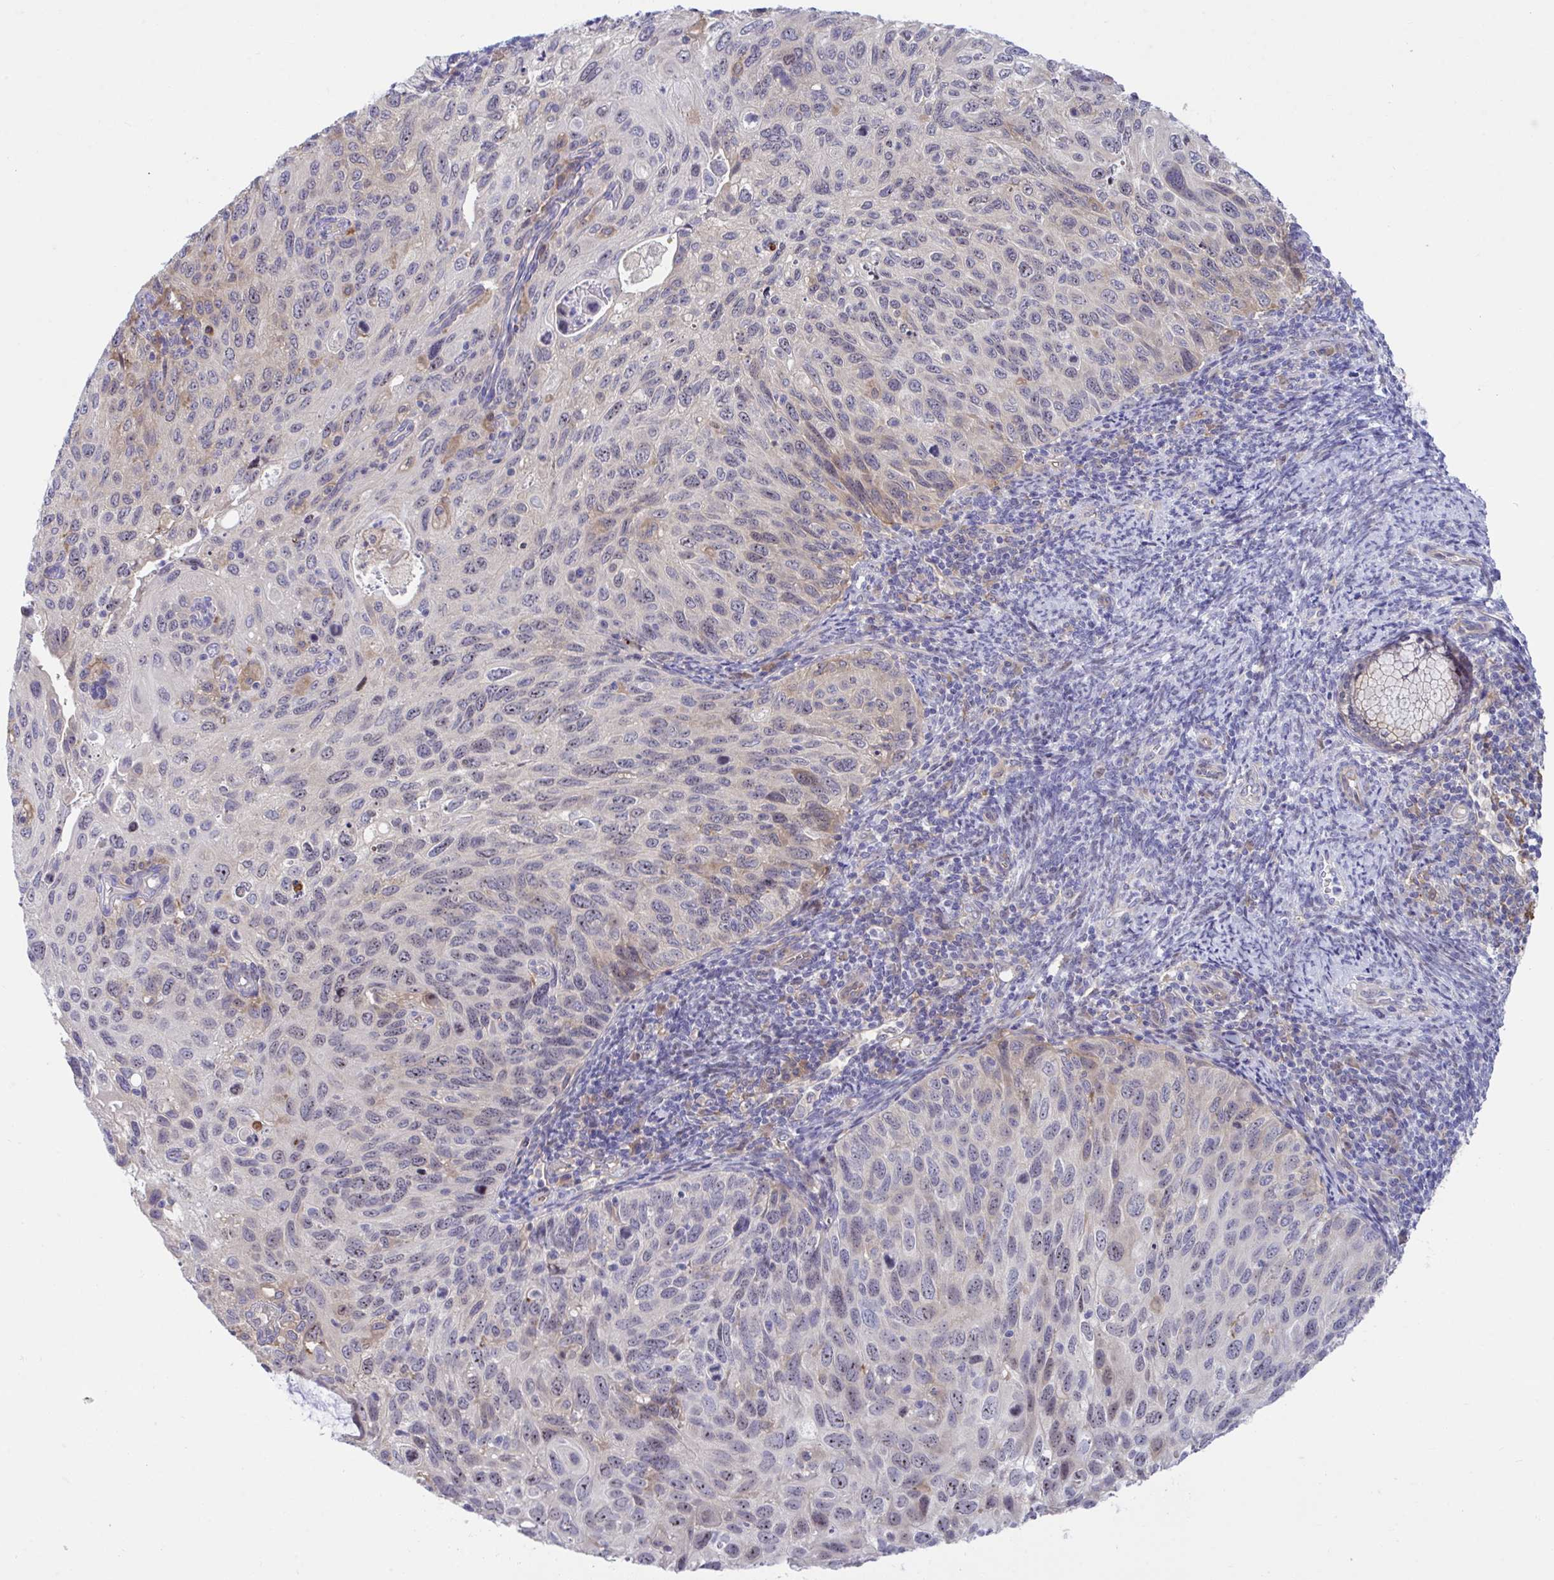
{"staining": {"intensity": "weak", "quantity": "<25%", "location": "cytoplasmic/membranous,nuclear"}, "tissue": "cervical cancer", "cell_type": "Tumor cells", "image_type": "cancer", "snomed": [{"axis": "morphology", "description": "Squamous cell carcinoma, NOS"}, {"axis": "topography", "description": "Cervix"}], "caption": "Cervical squamous cell carcinoma was stained to show a protein in brown. There is no significant positivity in tumor cells.", "gene": "CENPQ", "patient": {"sex": "female", "age": 70}}